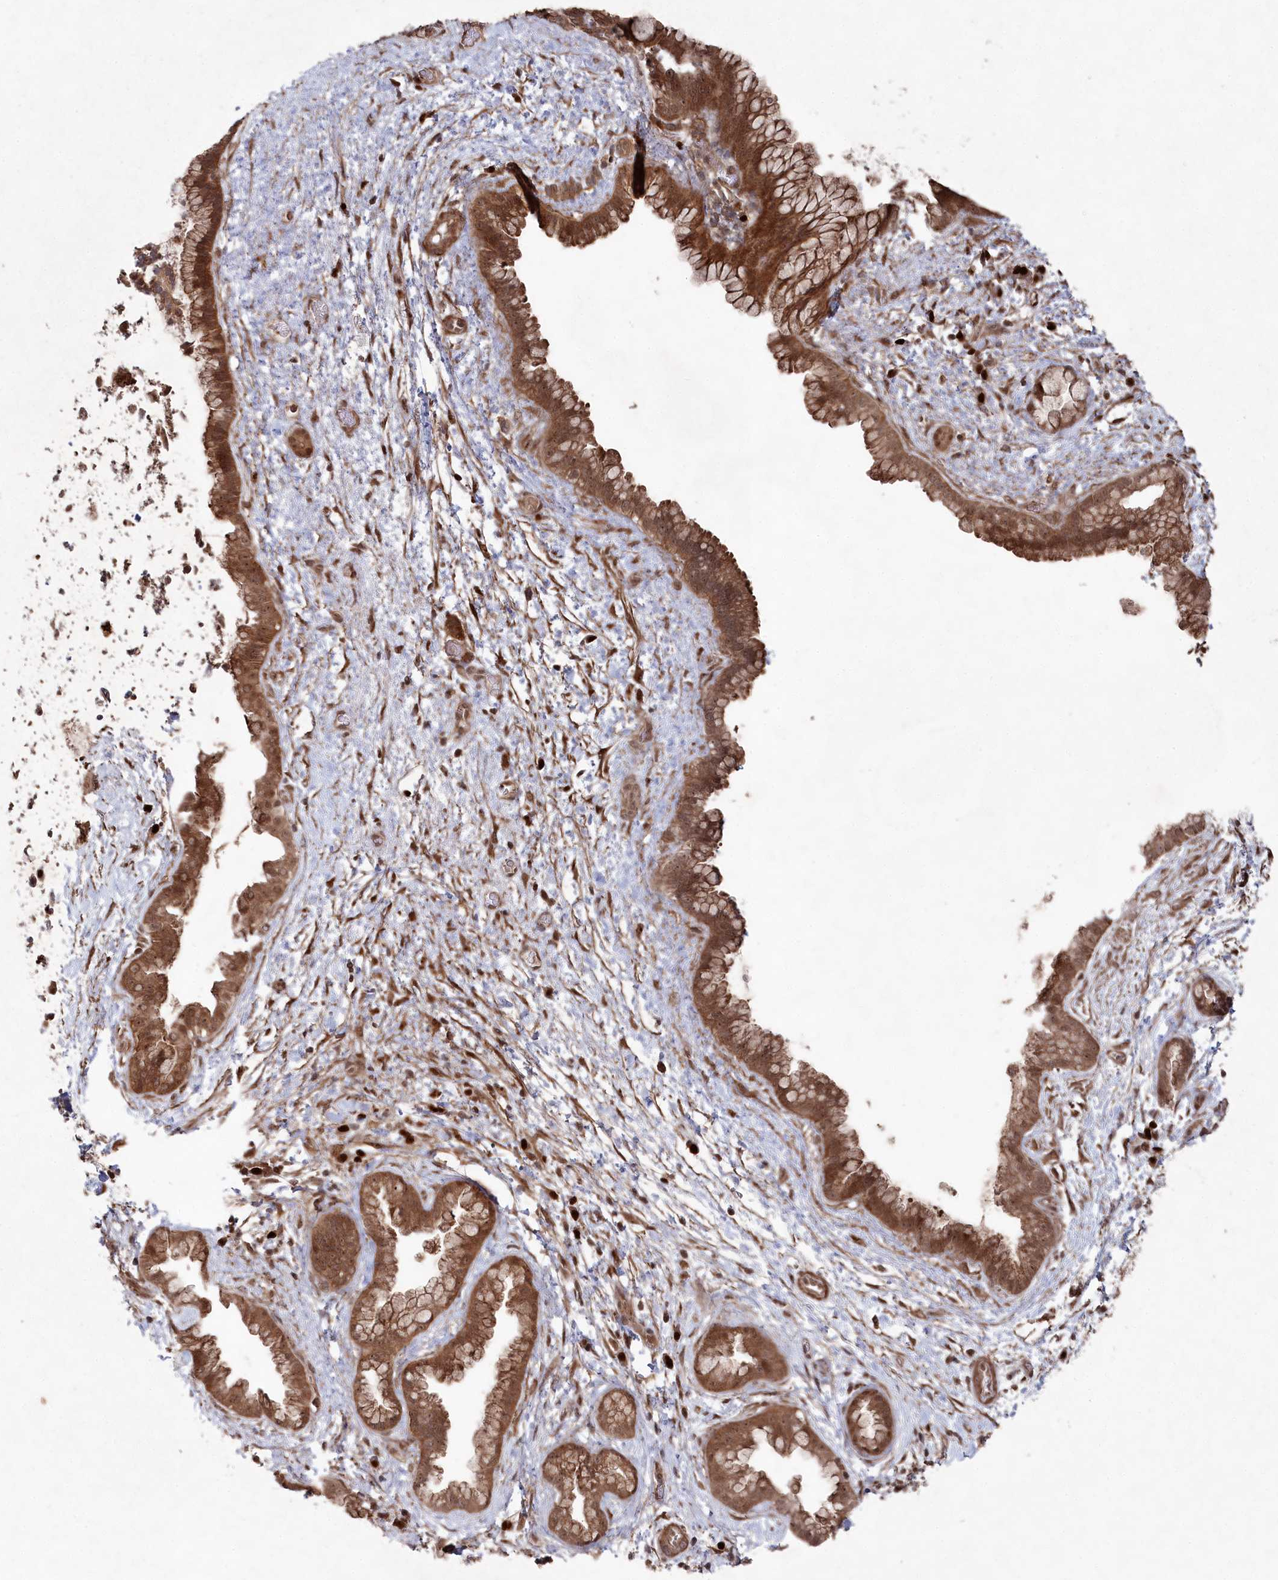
{"staining": {"intensity": "moderate", "quantity": ">75%", "location": "cytoplasmic/membranous,nuclear"}, "tissue": "pancreatic cancer", "cell_type": "Tumor cells", "image_type": "cancer", "snomed": [{"axis": "morphology", "description": "Adenocarcinoma, NOS"}, {"axis": "topography", "description": "Pancreas"}], "caption": "Protein expression analysis of human adenocarcinoma (pancreatic) reveals moderate cytoplasmic/membranous and nuclear expression in approximately >75% of tumor cells.", "gene": "BORCS7", "patient": {"sex": "female", "age": 78}}